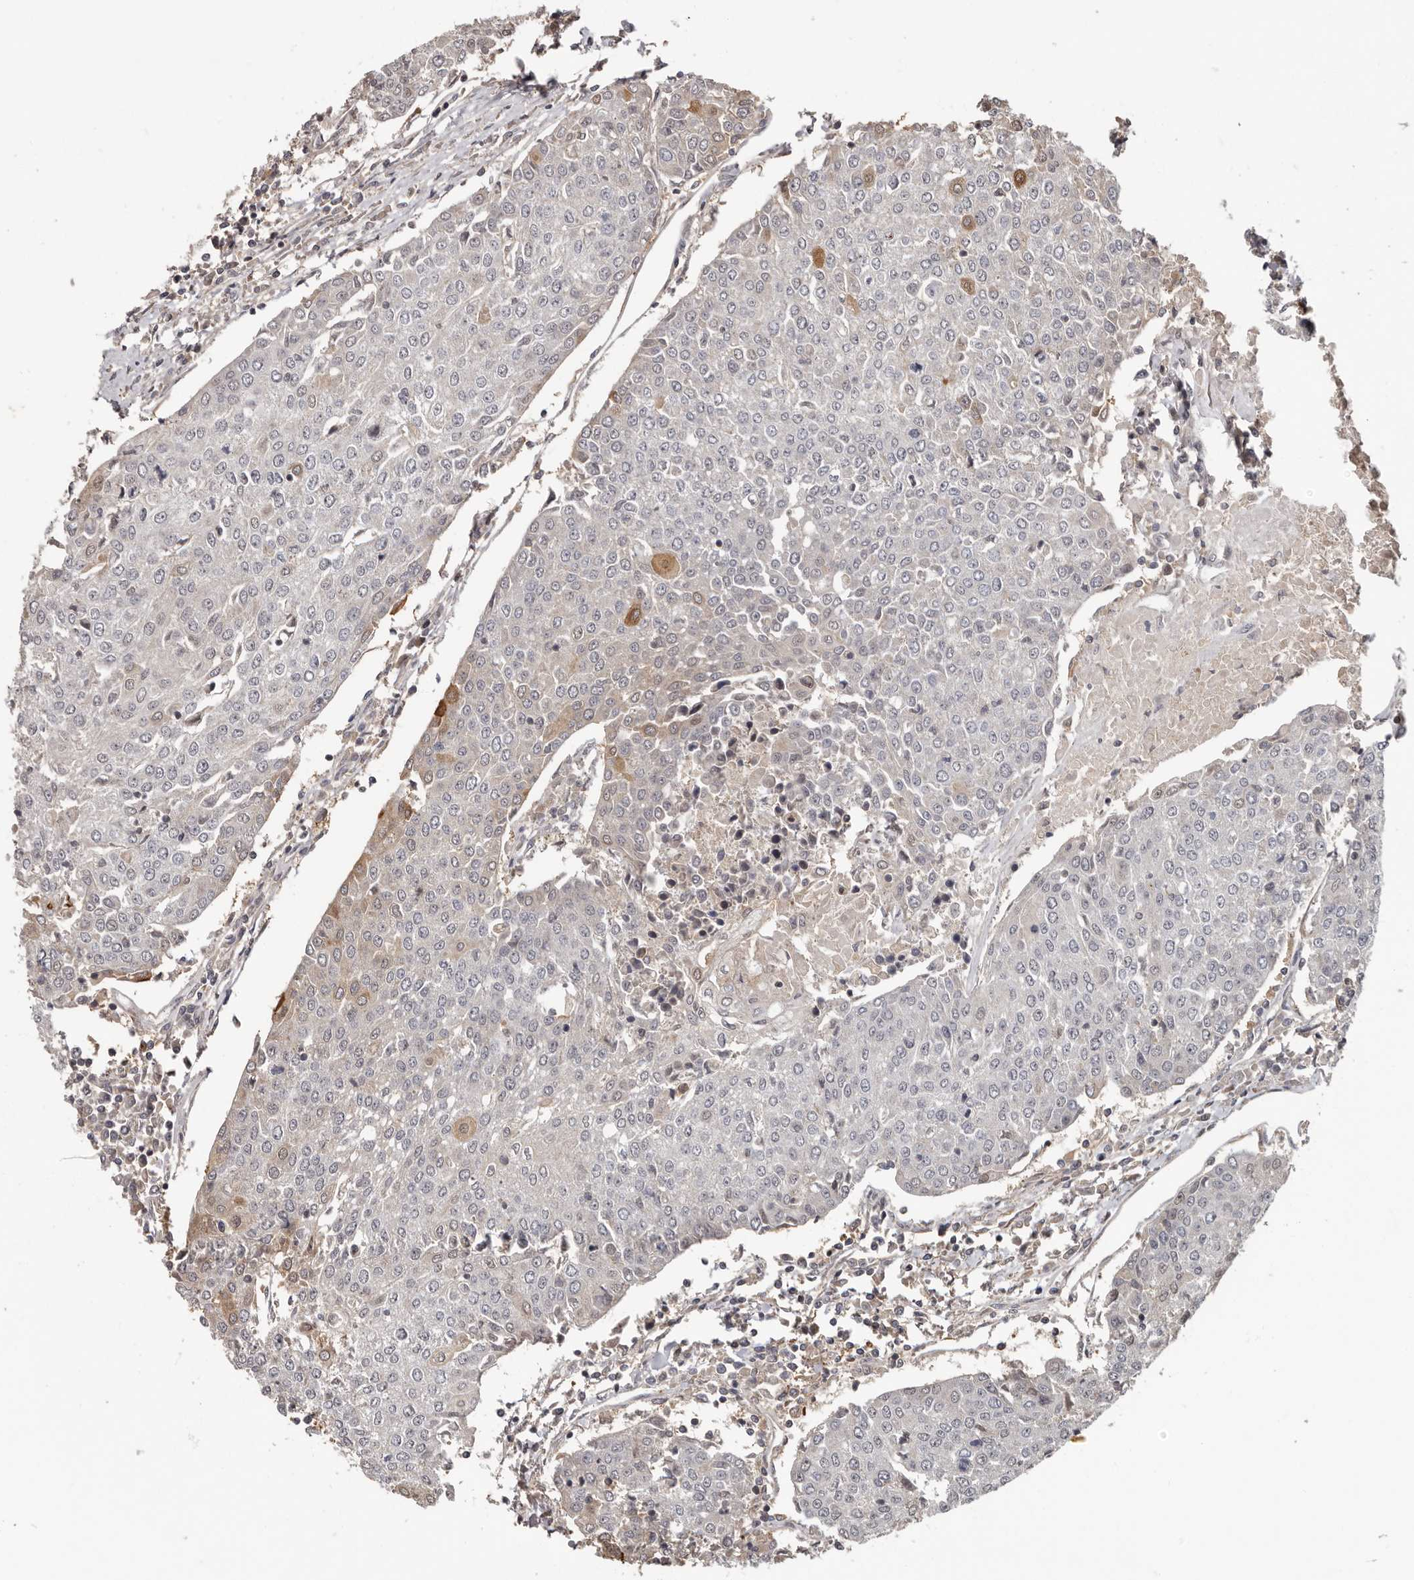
{"staining": {"intensity": "weak", "quantity": "<25%", "location": "cytoplasmic/membranous,nuclear"}, "tissue": "urothelial cancer", "cell_type": "Tumor cells", "image_type": "cancer", "snomed": [{"axis": "morphology", "description": "Urothelial carcinoma, High grade"}, {"axis": "topography", "description": "Urinary bladder"}], "caption": "Immunohistochemical staining of human urothelial cancer reveals no significant expression in tumor cells. (Stains: DAB (3,3'-diaminobenzidine) immunohistochemistry with hematoxylin counter stain, Microscopy: brightfield microscopy at high magnification).", "gene": "ANKRD44", "patient": {"sex": "female", "age": 85}}